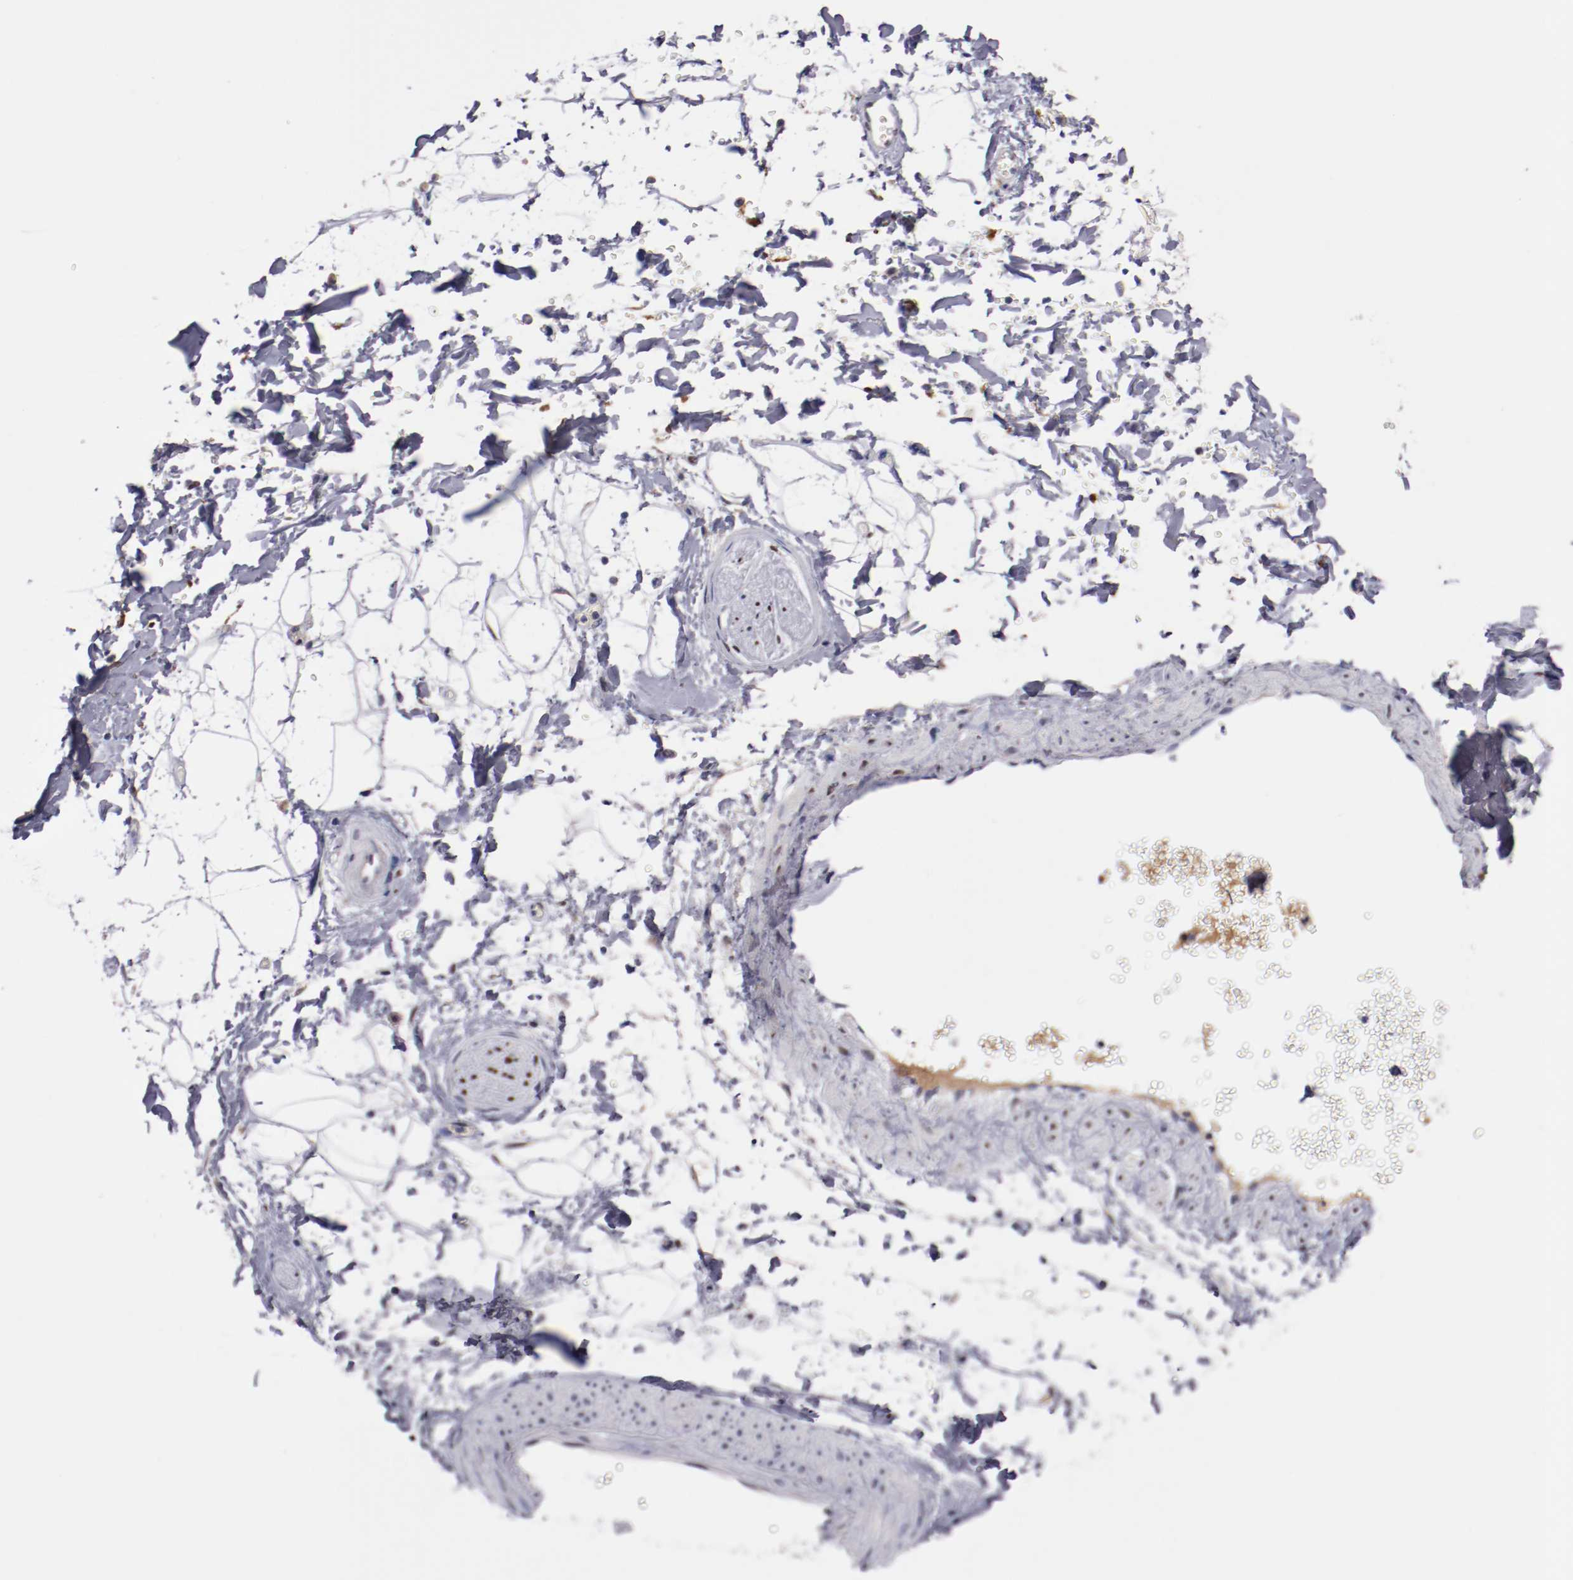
{"staining": {"intensity": "negative", "quantity": "none", "location": "none"}, "tissue": "adipose tissue", "cell_type": "Adipocytes", "image_type": "normal", "snomed": [{"axis": "morphology", "description": "Normal tissue, NOS"}, {"axis": "topography", "description": "Soft tissue"}], "caption": "This is a photomicrograph of immunohistochemistry (IHC) staining of normal adipose tissue, which shows no positivity in adipocytes.", "gene": "FAM81A", "patient": {"sex": "male", "age": 72}}